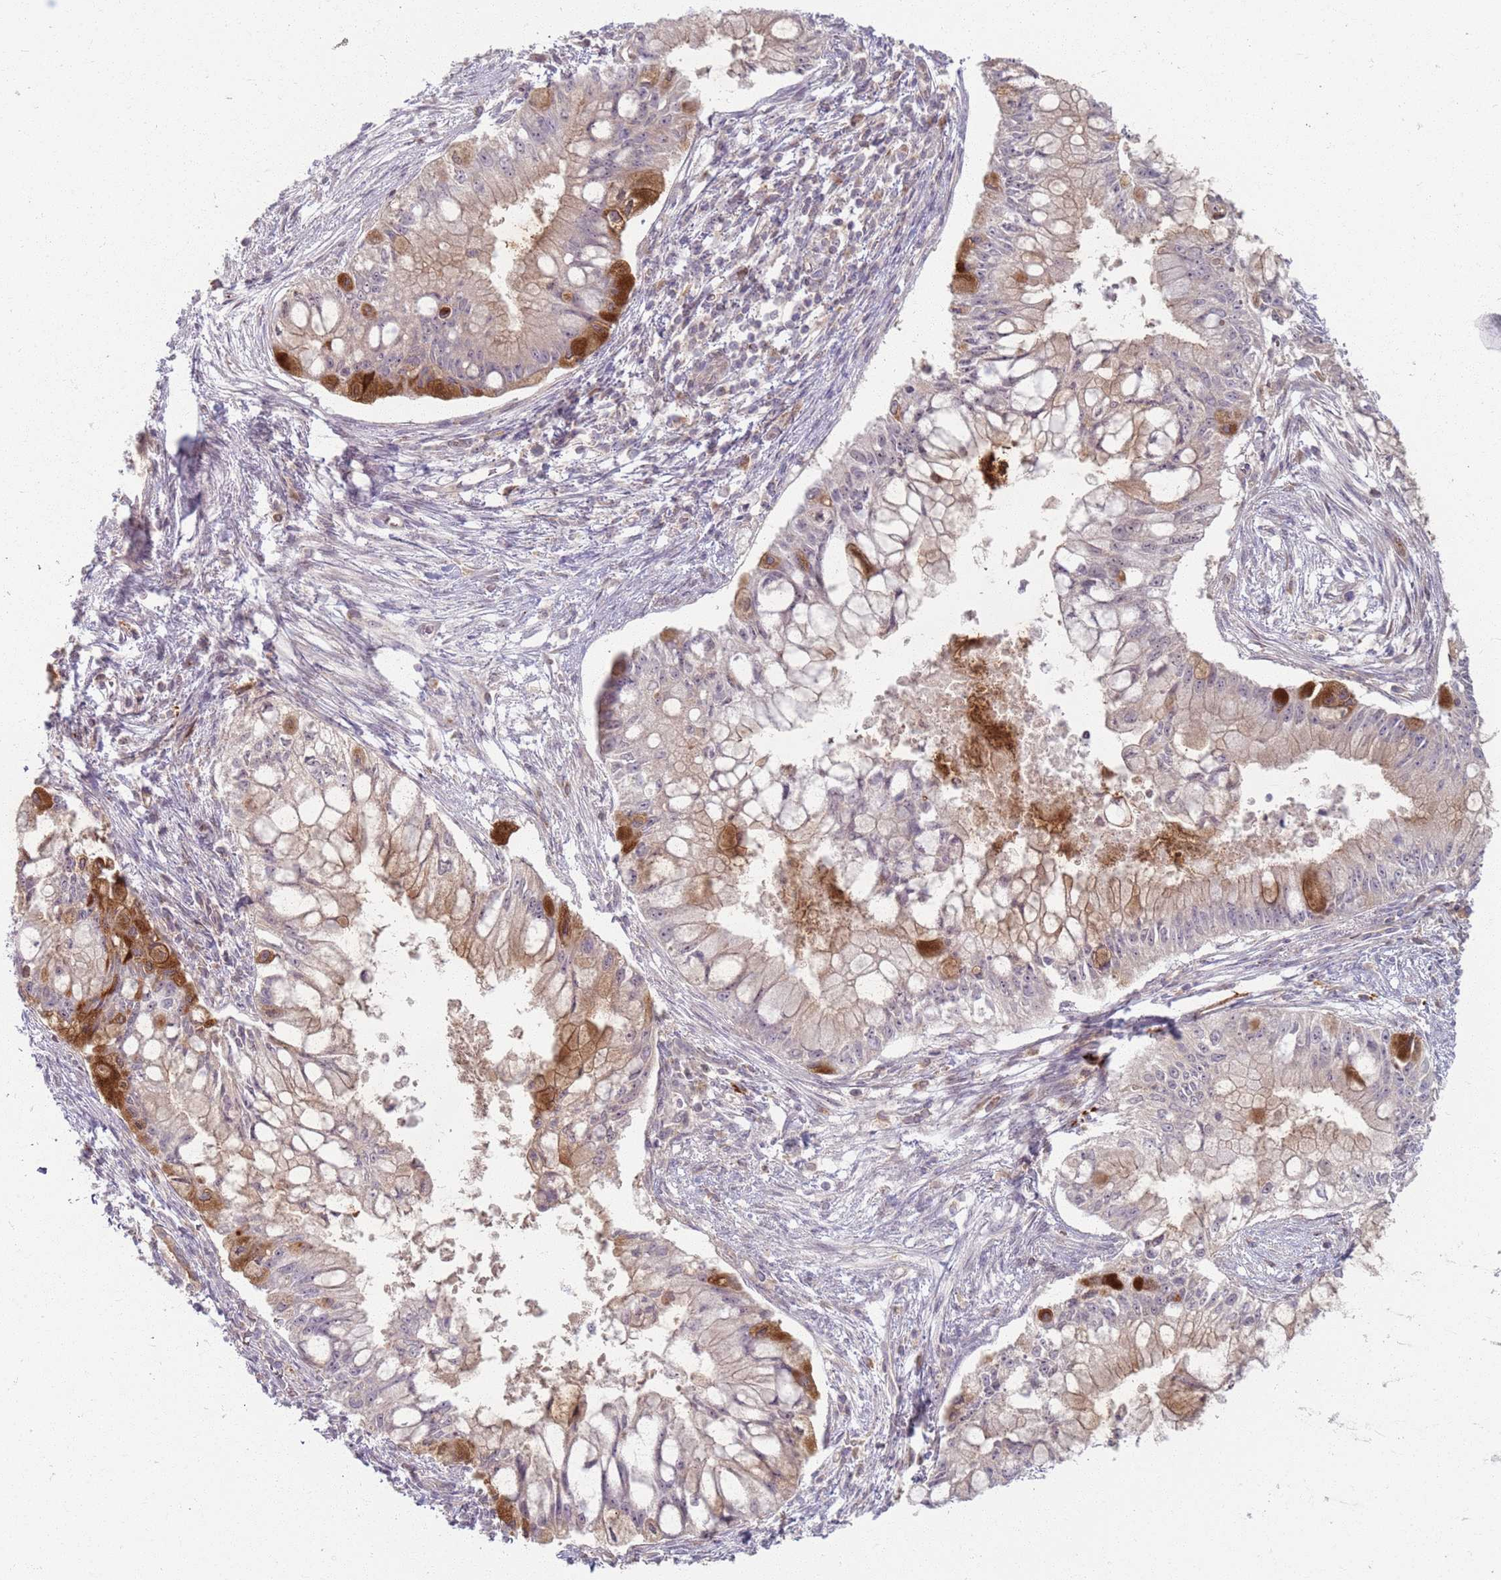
{"staining": {"intensity": "strong", "quantity": "<25%", "location": "cytoplasmic/membranous"}, "tissue": "pancreatic cancer", "cell_type": "Tumor cells", "image_type": "cancer", "snomed": [{"axis": "morphology", "description": "Adenocarcinoma, NOS"}, {"axis": "topography", "description": "Pancreas"}], "caption": "Brown immunohistochemical staining in human pancreatic cancer displays strong cytoplasmic/membranous staining in about <25% of tumor cells. The protein of interest is shown in brown color, while the nuclei are stained blue.", "gene": "ZDHHC2", "patient": {"sex": "male", "age": 48}}